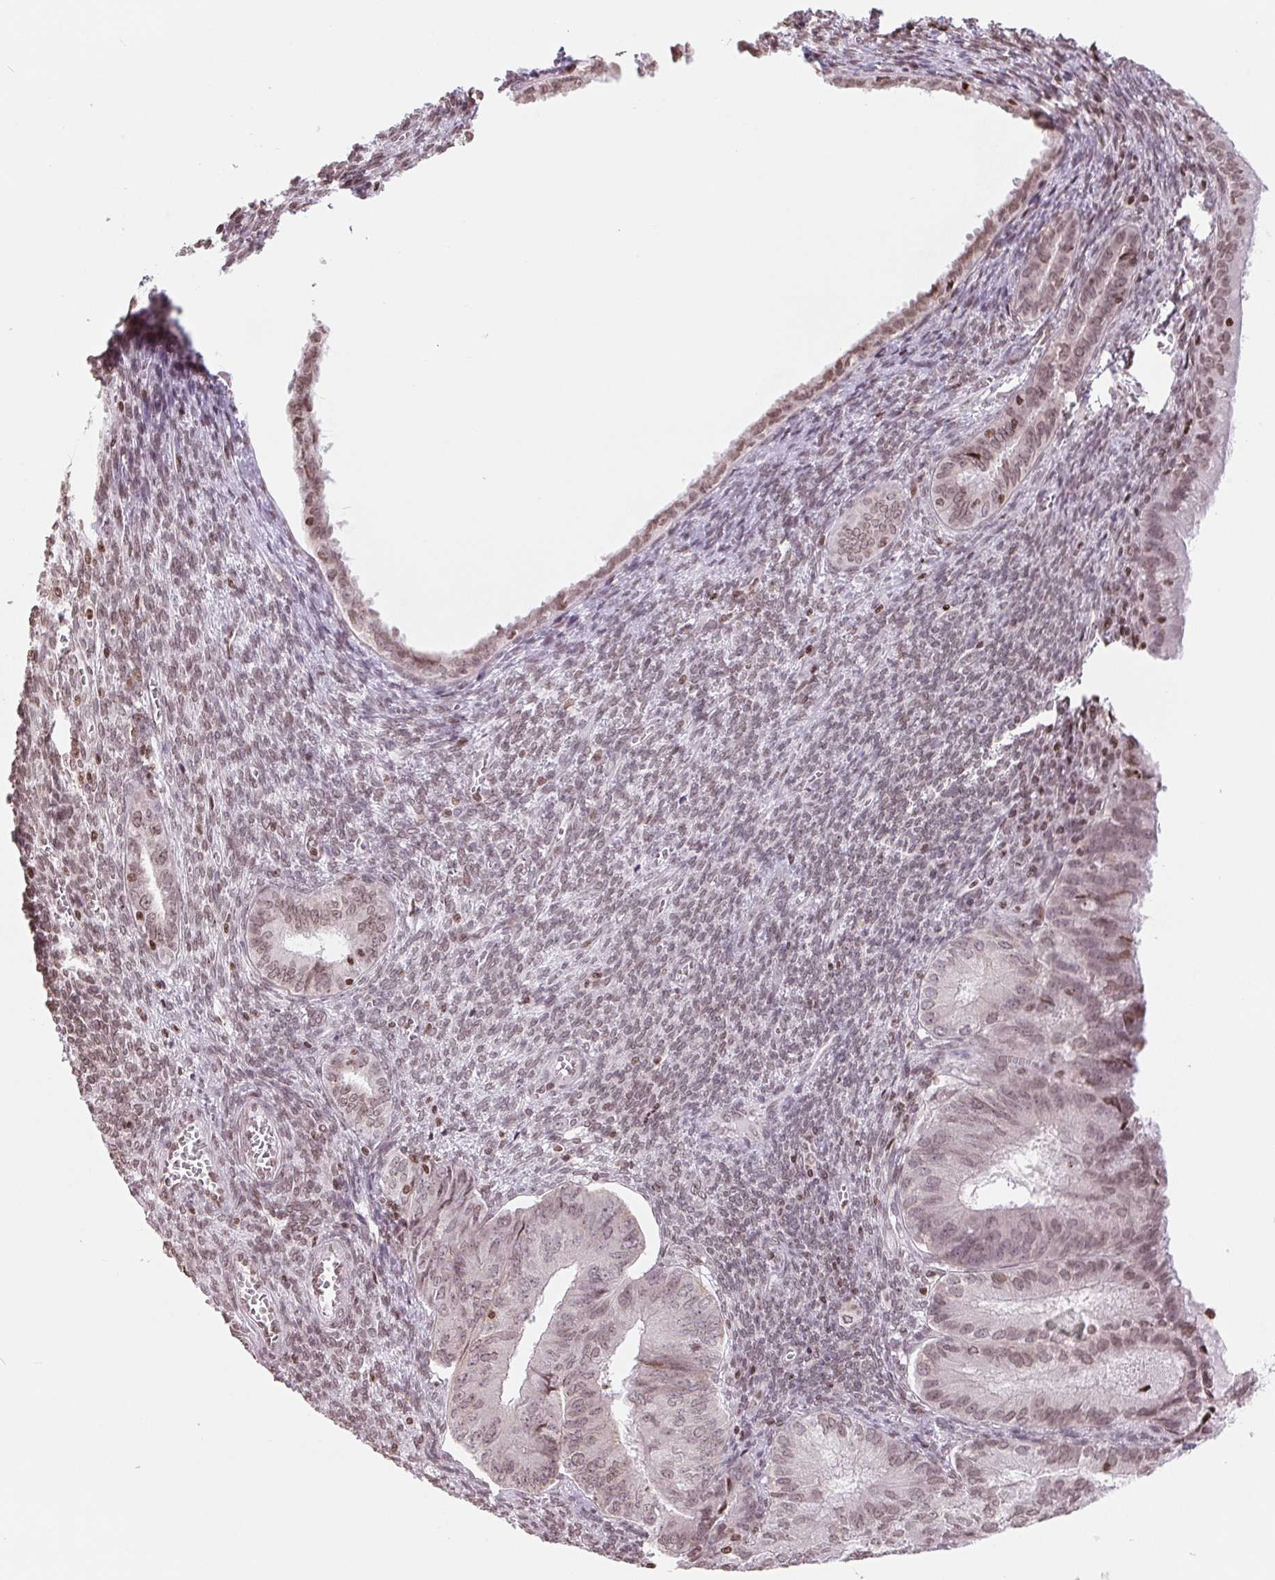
{"staining": {"intensity": "weak", "quantity": "25%-75%", "location": "nuclear"}, "tissue": "endometrial cancer", "cell_type": "Tumor cells", "image_type": "cancer", "snomed": [{"axis": "morphology", "description": "Adenocarcinoma, NOS"}, {"axis": "topography", "description": "Endometrium"}], "caption": "Endometrial cancer stained with a brown dye demonstrates weak nuclear positive expression in approximately 25%-75% of tumor cells.", "gene": "SMIM12", "patient": {"sex": "female", "age": 86}}